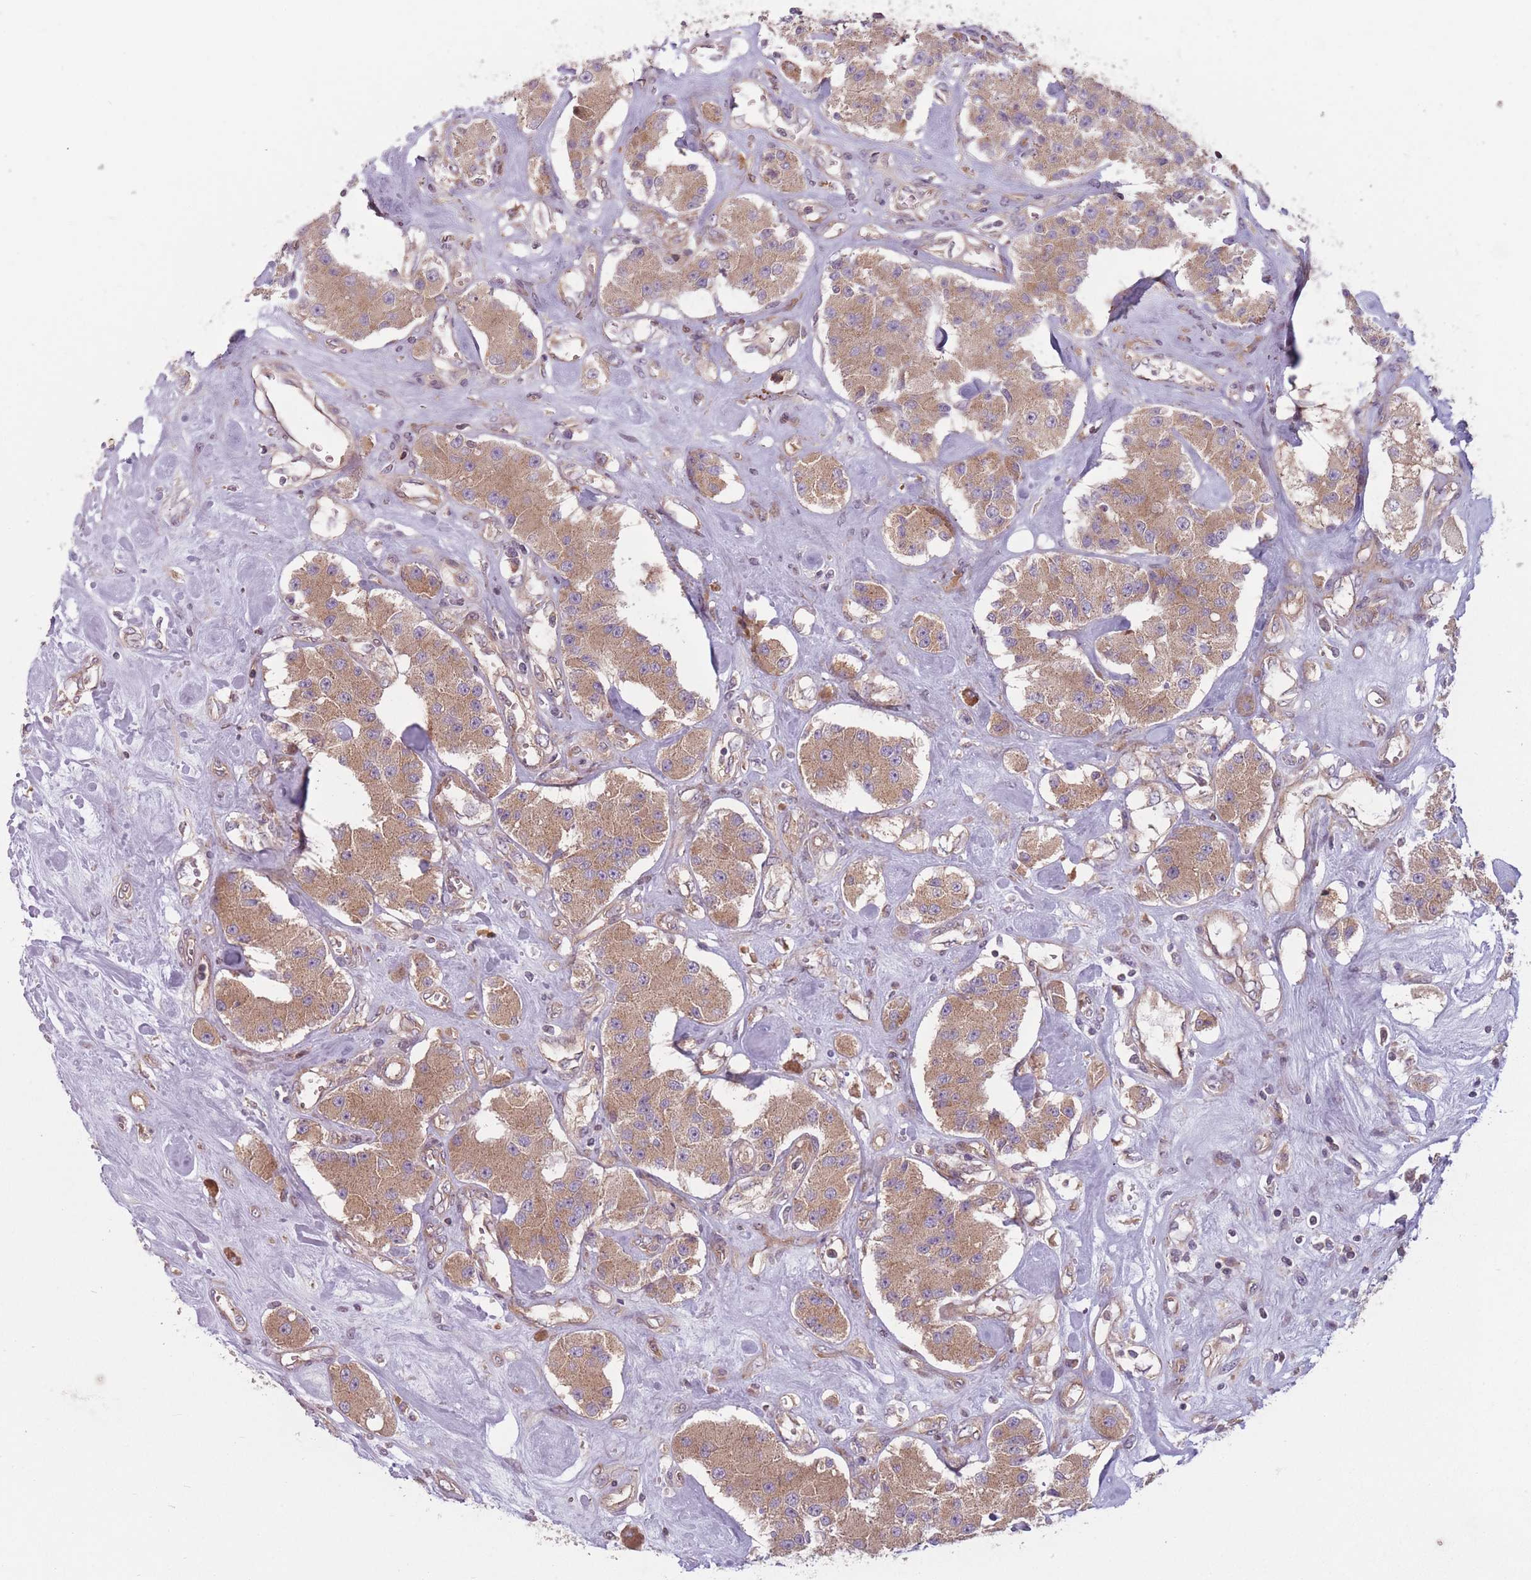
{"staining": {"intensity": "moderate", "quantity": ">75%", "location": "cytoplasmic/membranous"}, "tissue": "carcinoid", "cell_type": "Tumor cells", "image_type": "cancer", "snomed": [{"axis": "morphology", "description": "Carcinoid, malignant, NOS"}, {"axis": "topography", "description": "Pancreas"}], "caption": "There is medium levels of moderate cytoplasmic/membranous staining in tumor cells of carcinoid, as demonstrated by immunohistochemical staining (brown color).", "gene": "WASHC2A", "patient": {"sex": "male", "age": 41}}